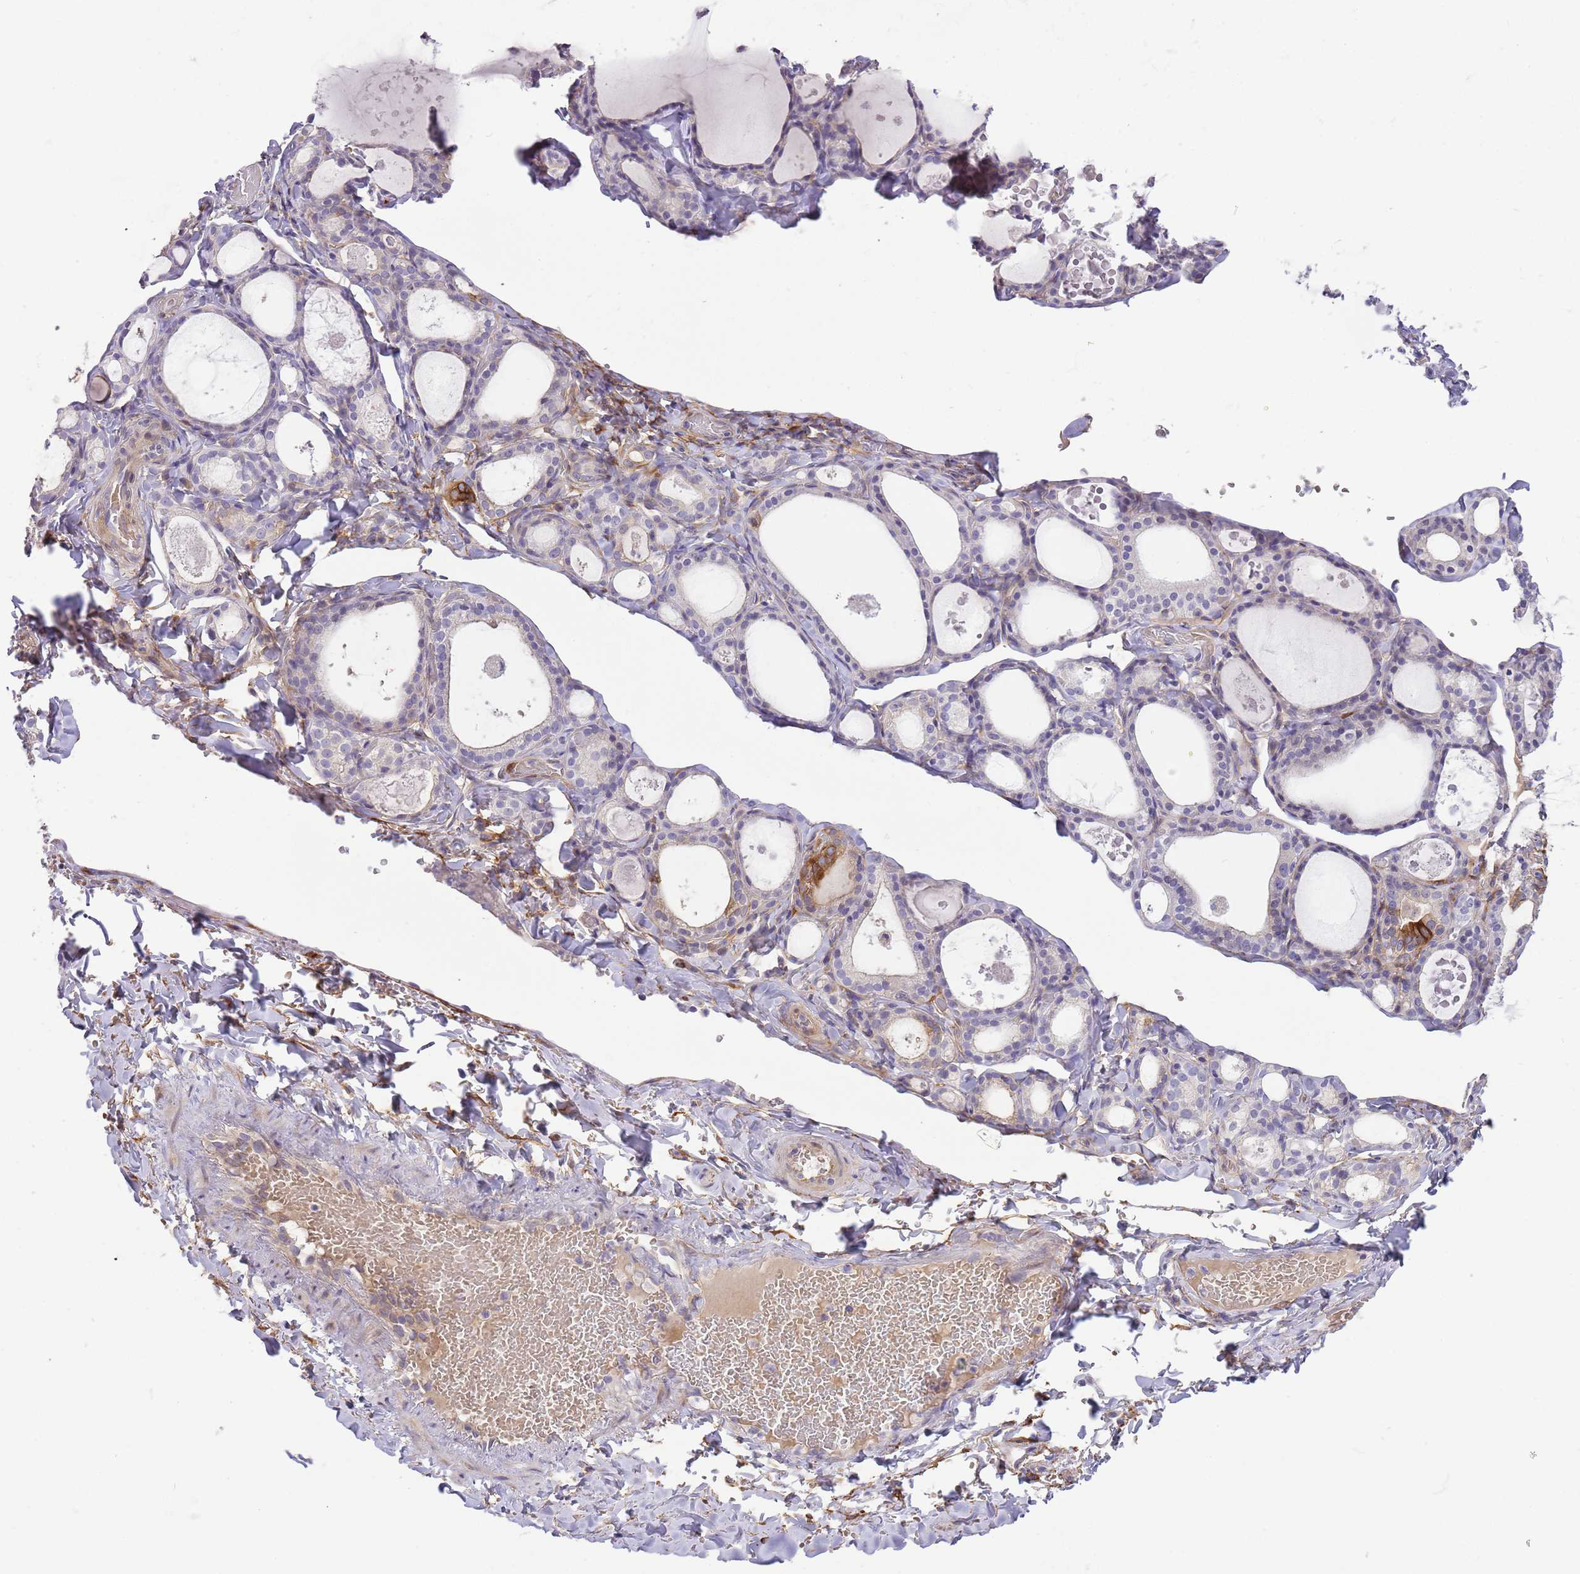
{"staining": {"intensity": "moderate", "quantity": "<25%", "location": "cytoplasmic/membranous"}, "tissue": "thyroid gland", "cell_type": "Glandular cells", "image_type": "normal", "snomed": [{"axis": "morphology", "description": "Normal tissue, NOS"}, {"axis": "topography", "description": "Thyroid gland"}], "caption": "This histopathology image exhibits normal thyroid gland stained with IHC to label a protein in brown. The cytoplasmic/membranous of glandular cells show moderate positivity for the protein. Nuclei are counter-stained blue.", "gene": "RFK", "patient": {"sex": "male", "age": 56}}